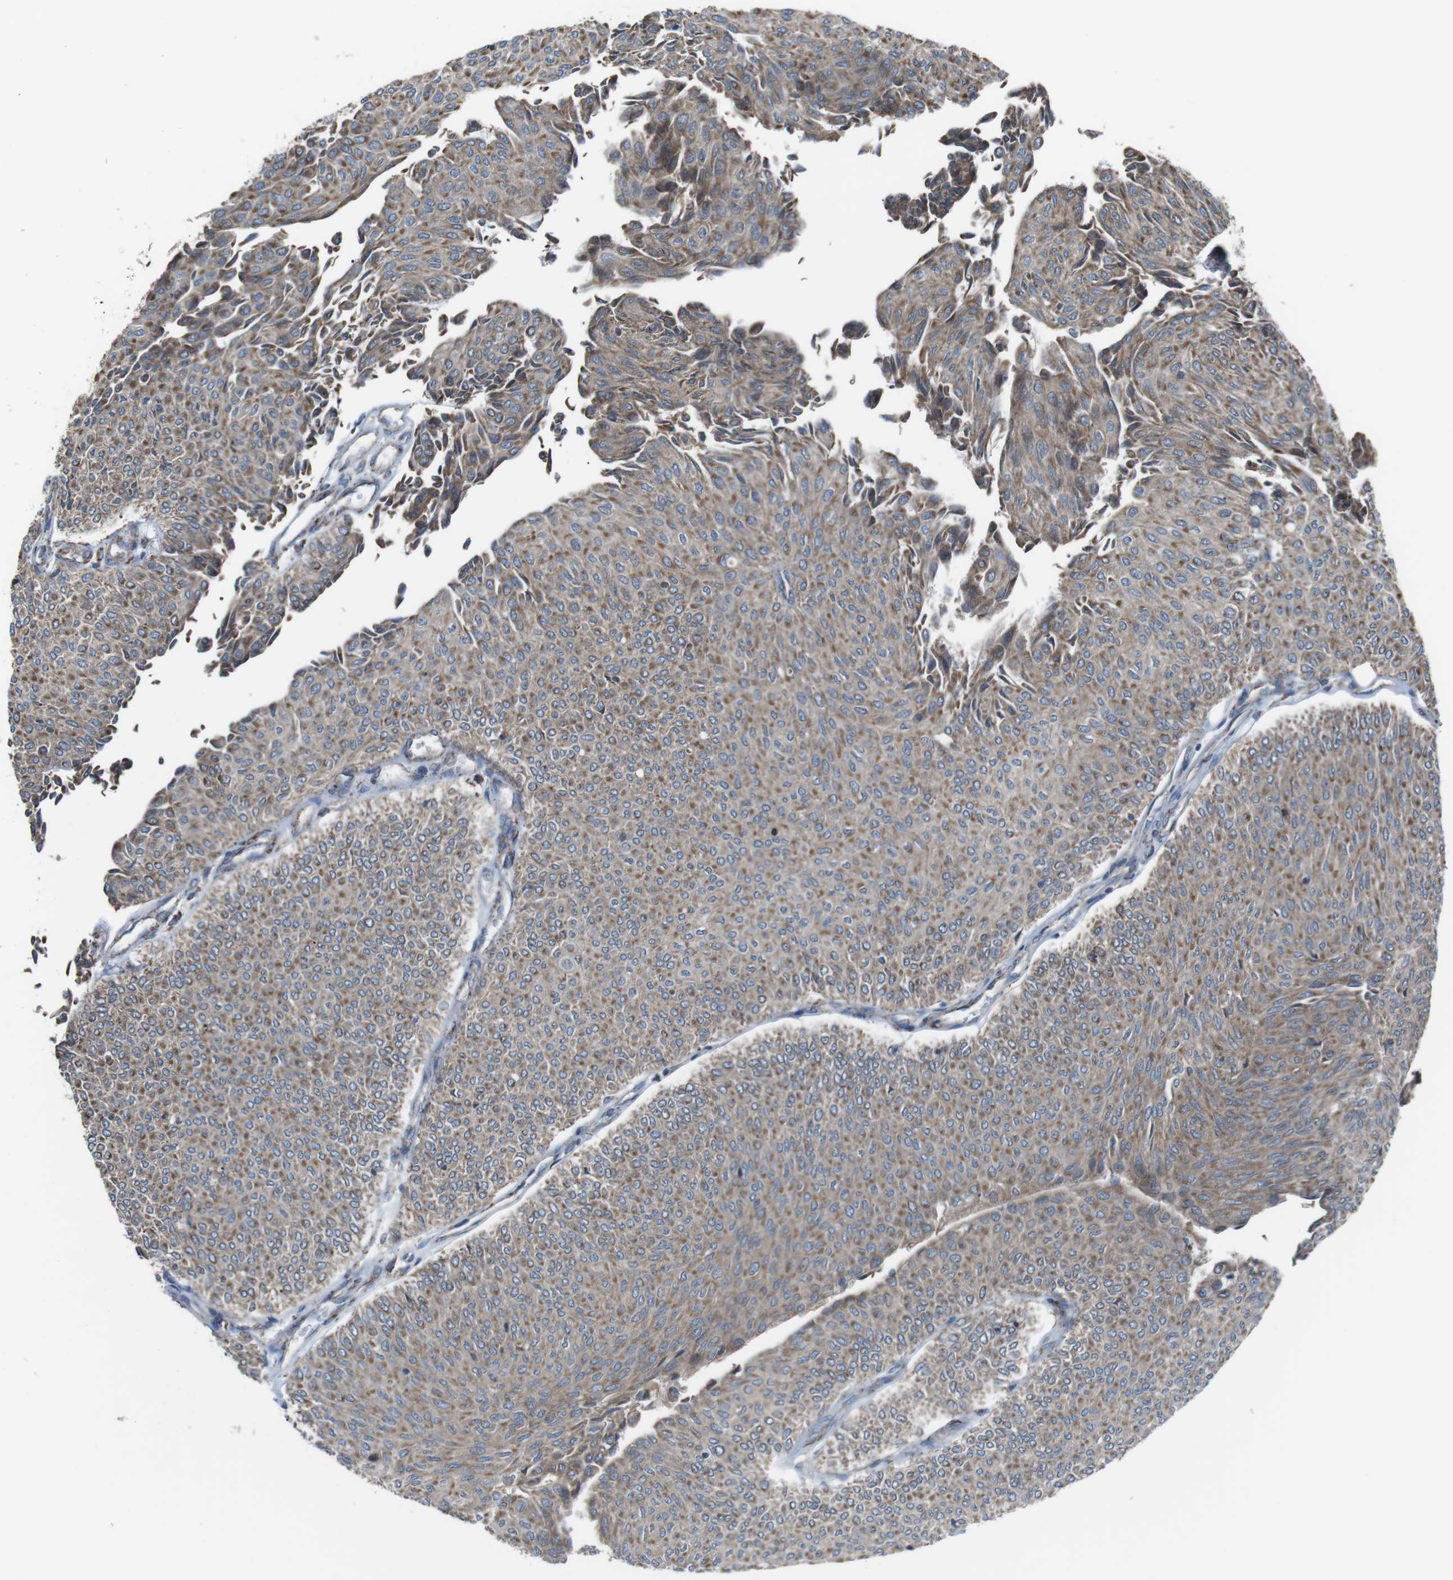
{"staining": {"intensity": "moderate", "quantity": ">75%", "location": "cytoplasmic/membranous"}, "tissue": "urothelial cancer", "cell_type": "Tumor cells", "image_type": "cancer", "snomed": [{"axis": "morphology", "description": "Urothelial carcinoma, Low grade"}, {"axis": "topography", "description": "Urinary bladder"}], "caption": "Immunohistochemistry micrograph of human low-grade urothelial carcinoma stained for a protein (brown), which reveals medium levels of moderate cytoplasmic/membranous positivity in about >75% of tumor cells.", "gene": "CISD2", "patient": {"sex": "male", "age": 78}}